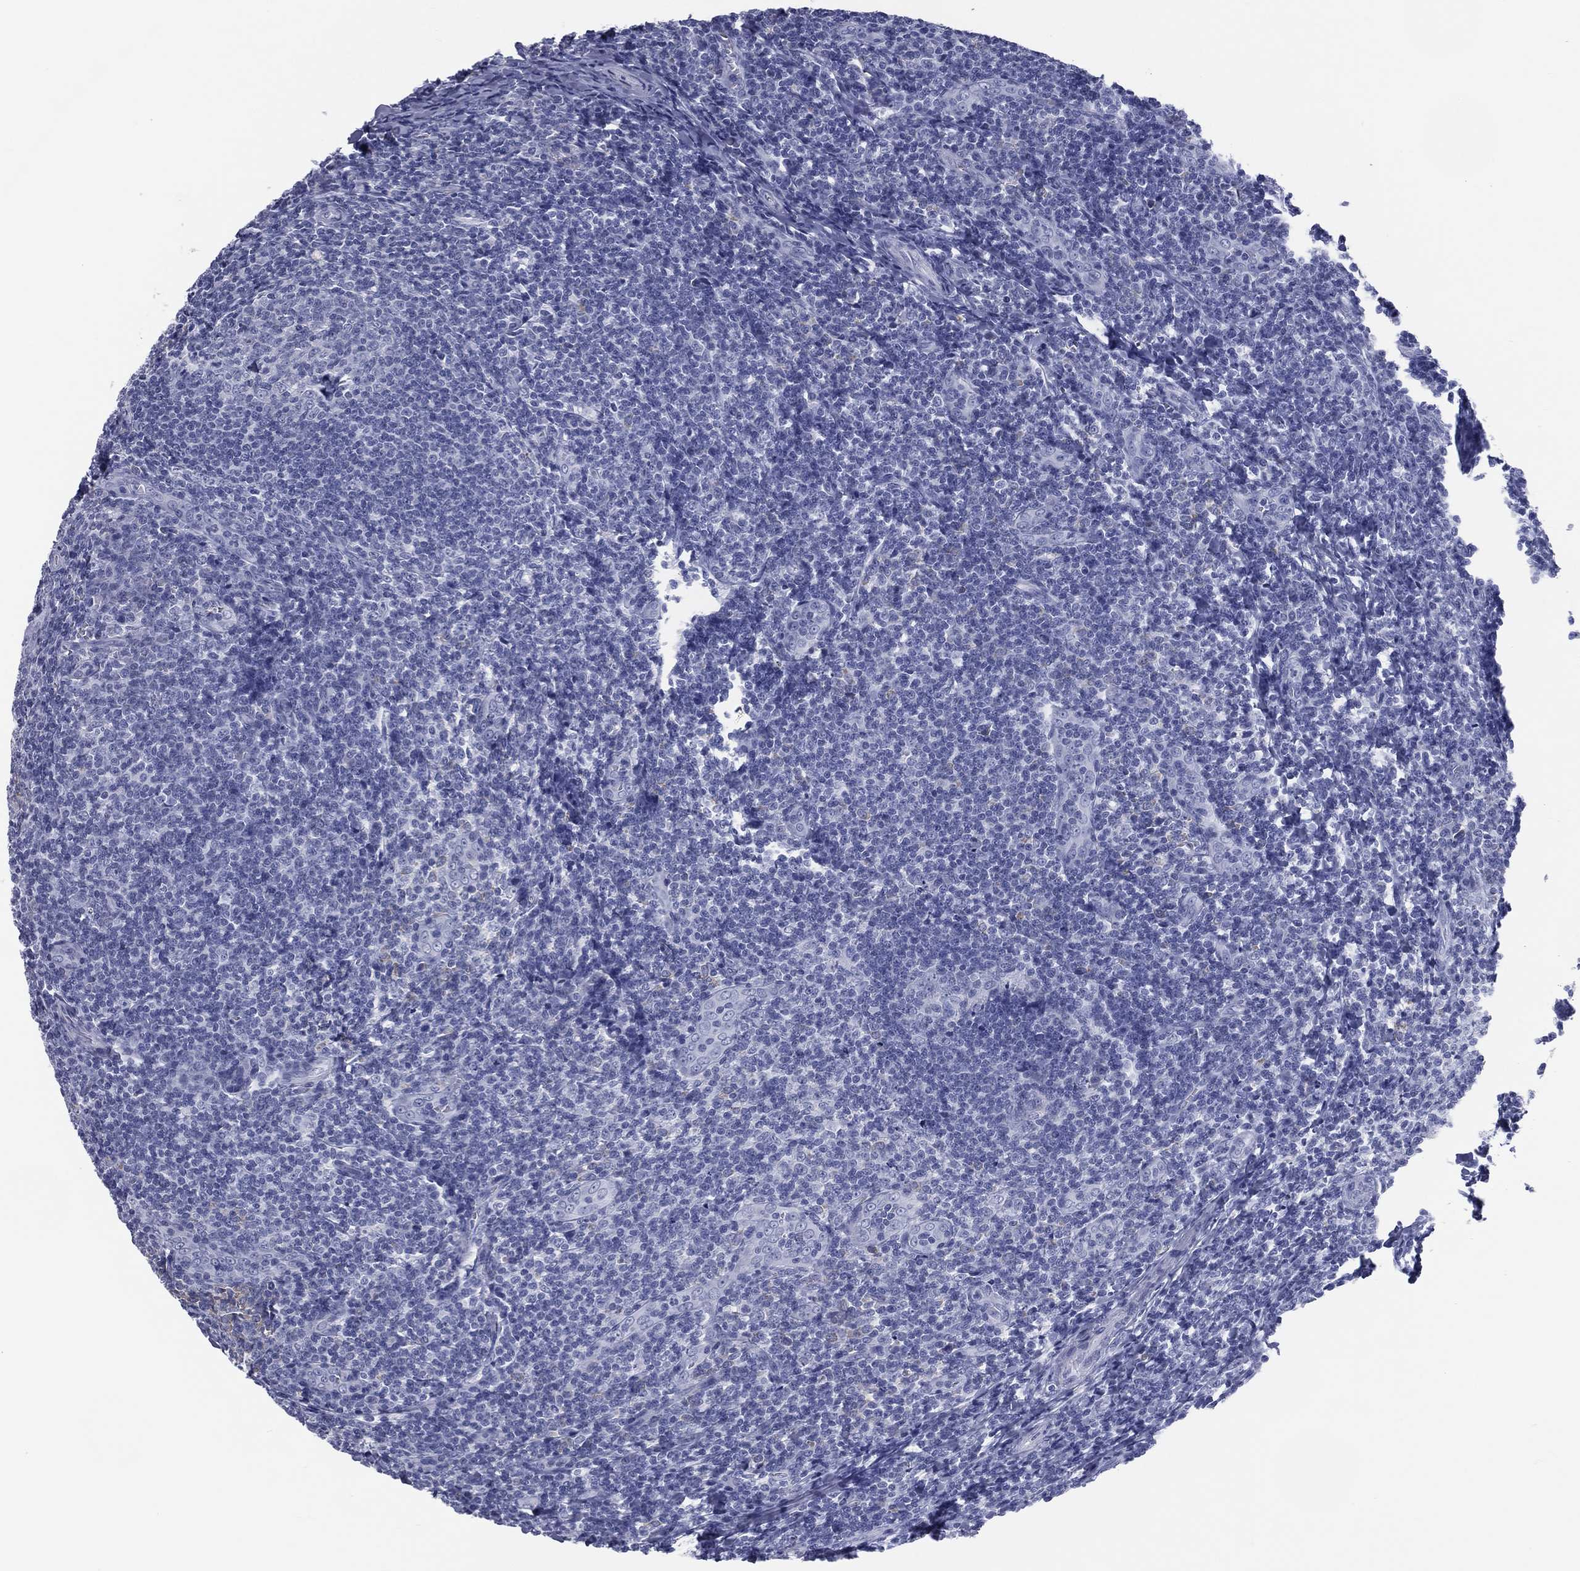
{"staining": {"intensity": "negative", "quantity": "none", "location": "none"}, "tissue": "tonsil", "cell_type": "Germinal center cells", "image_type": "normal", "snomed": [{"axis": "morphology", "description": "Normal tissue, NOS"}, {"axis": "topography", "description": "Tonsil"}], "caption": "IHC of benign human tonsil shows no positivity in germinal center cells.", "gene": "MLN", "patient": {"sex": "male", "age": 20}}